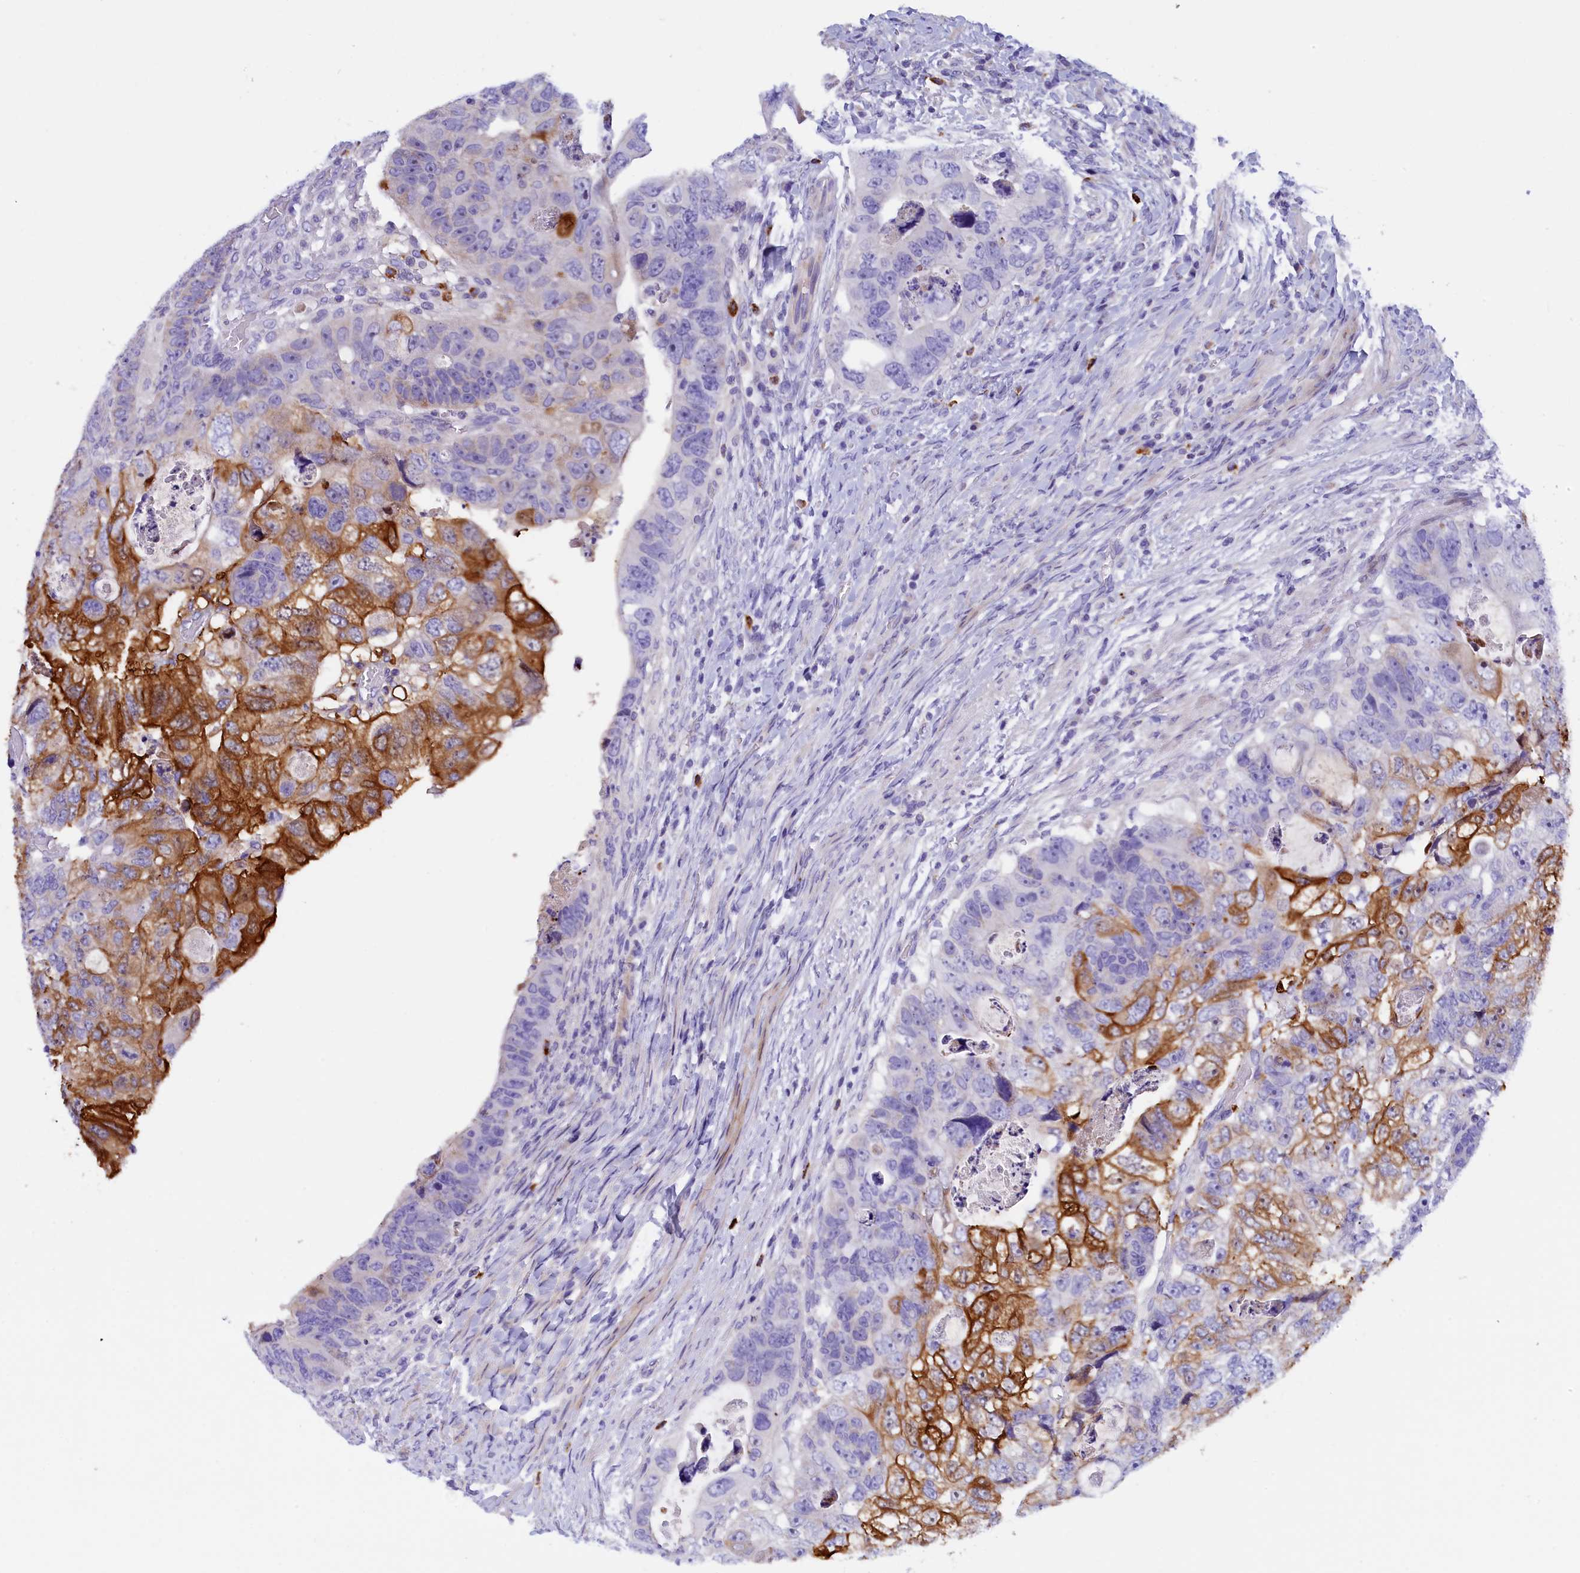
{"staining": {"intensity": "strong", "quantity": "<25%", "location": "cytoplasmic/membranous"}, "tissue": "colorectal cancer", "cell_type": "Tumor cells", "image_type": "cancer", "snomed": [{"axis": "morphology", "description": "Adenocarcinoma, NOS"}, {"axis": "topography", "description": "Rectum"}], "caption": "Immunohistochemistry (DAB (3,3'-diaminobenzidine)) staining of colorectal cancer shows strong cytoplasmic/membranous protein staining in approximately <25% of tumor cells.", "gene": "RTTN", "patient": {"sex": "male", "age": 59}}